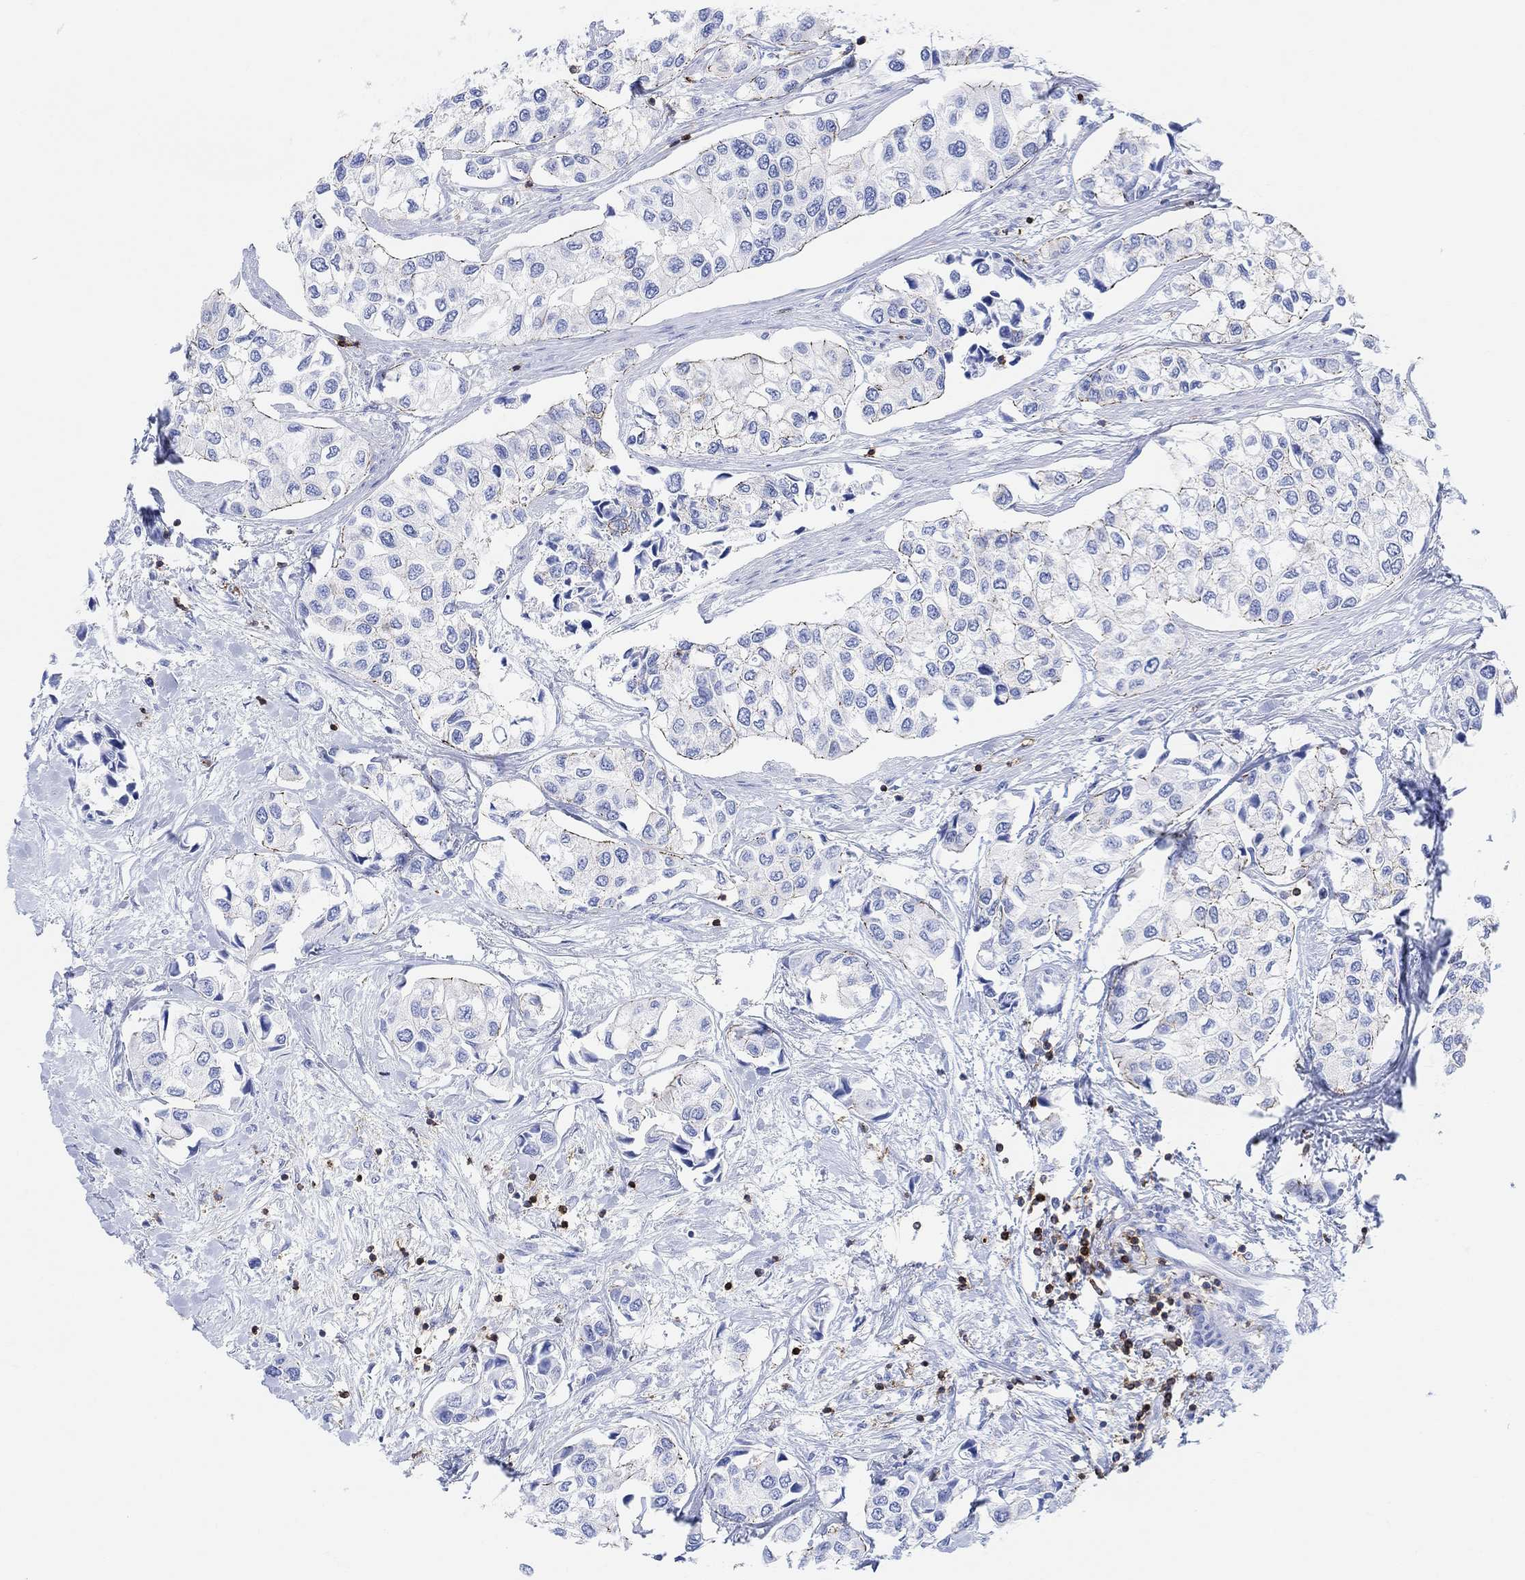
{"staining": {"intensity": "negative", "quantity": "none", "location": "none"}, "tissue": "urothelial cancer", "cell_type": "Tumor cells", "image_type": "cancer", "snomed": [{"axis": "morphology", "description": "Urothelial carcinoma, High grade"}, {"axis": "topography", "description": "Urinary bladder"}], "caption": "Tumor cells are negative for protein expression in human urothelial carcinoma (high-grade).", "gene": "GPR65", "patient": {"sex": "male", "age": 73}}